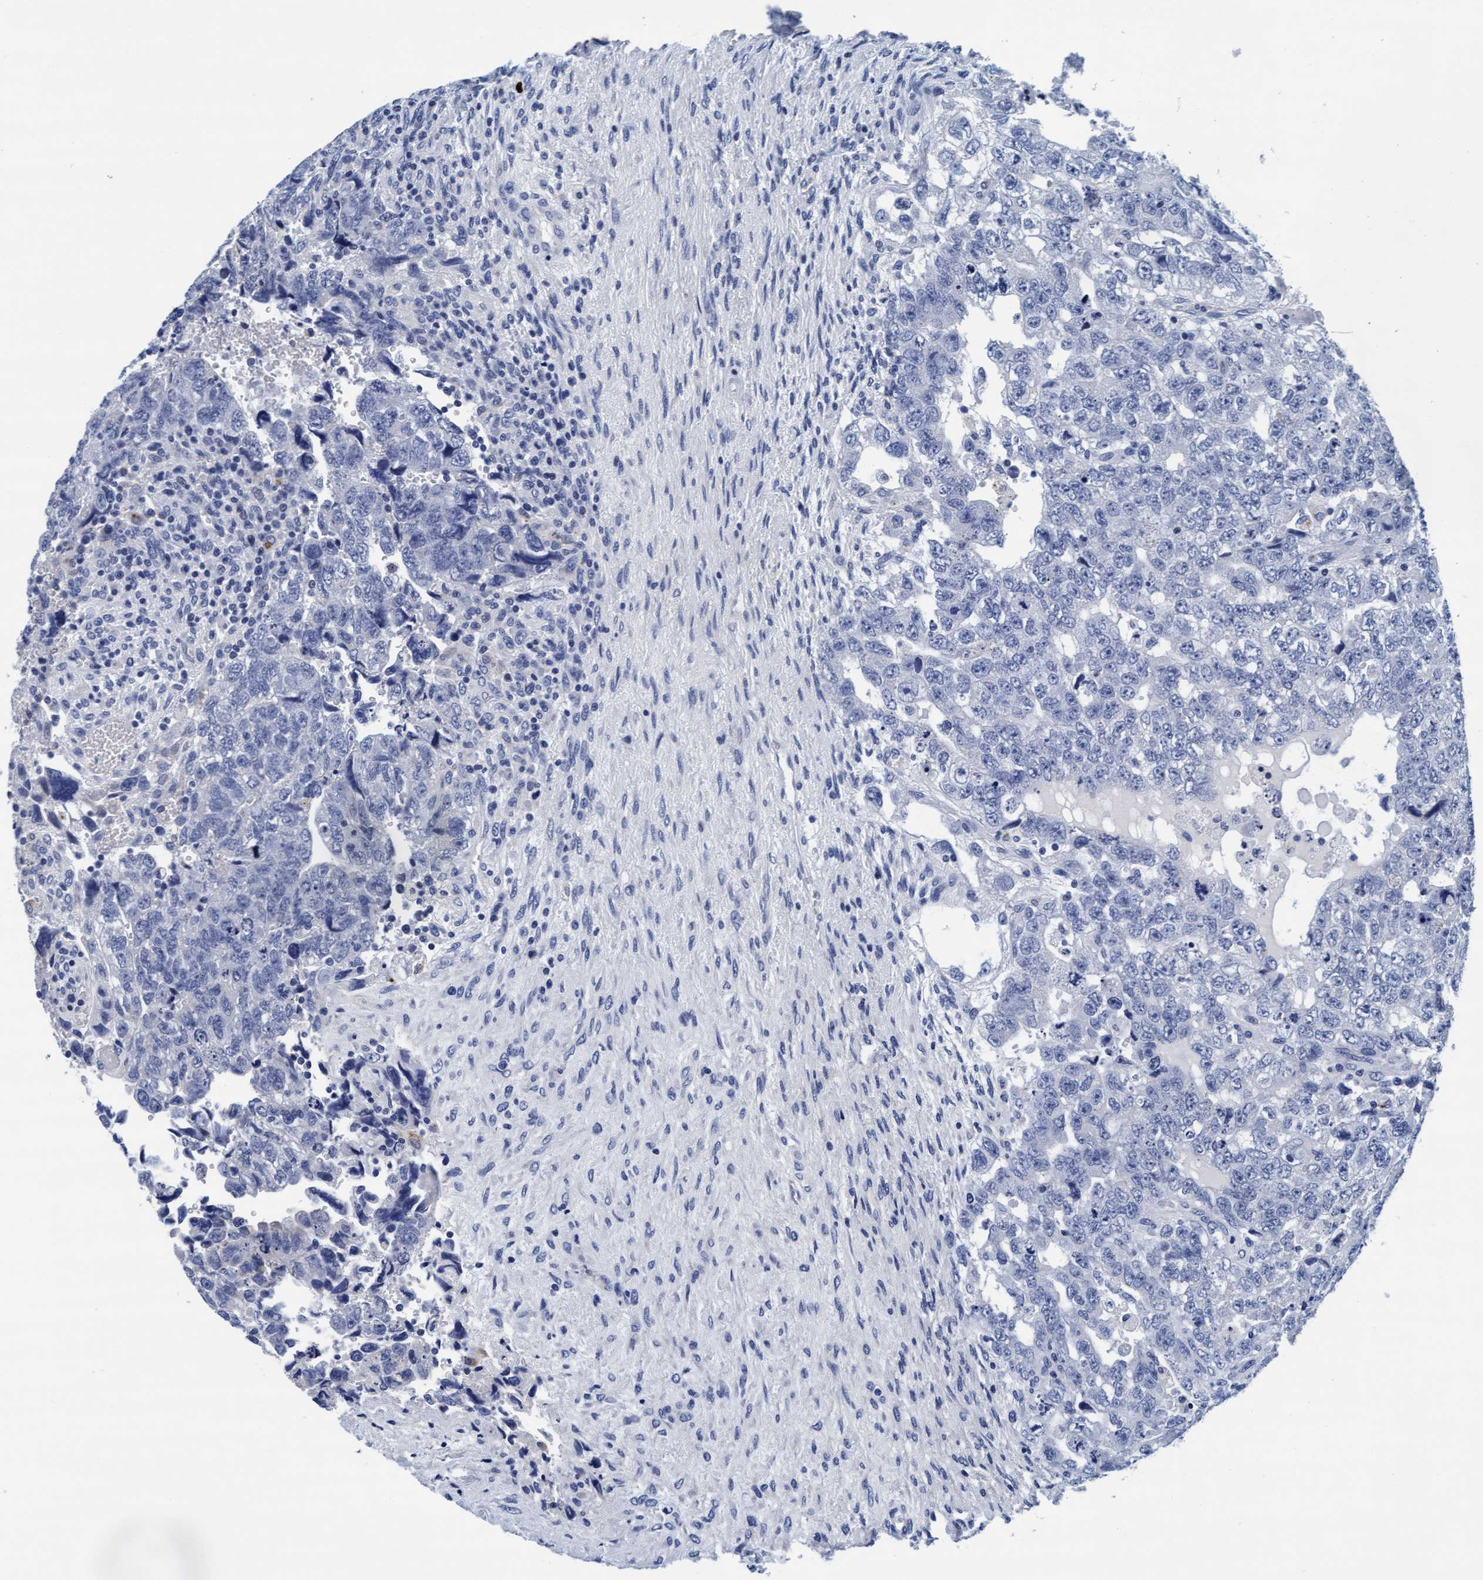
{"staining": {"intensity": "negative", "quantity": "none", "location": "none"}, "tissue": "testis cancer", "cell_type": "Tumor cells", "image_type": "cancer", "snomed": [{"axis": "morphology", "description": "Carcinoma, Embryonal, NOS"}, {"axis": "topography", "description": "Testis"}], "caption": "DAB immunohistochemical staining of human testis cancer (embryonal carcinoma) demonstrates no significant positivity in tumor cells. (Stains: DAB IHC with hematoxylin counter stain, Microscopy: brightfield microscopy at high magnification).", "gene": "ARSG", "patient": {"sex": "male", "age": 36}}